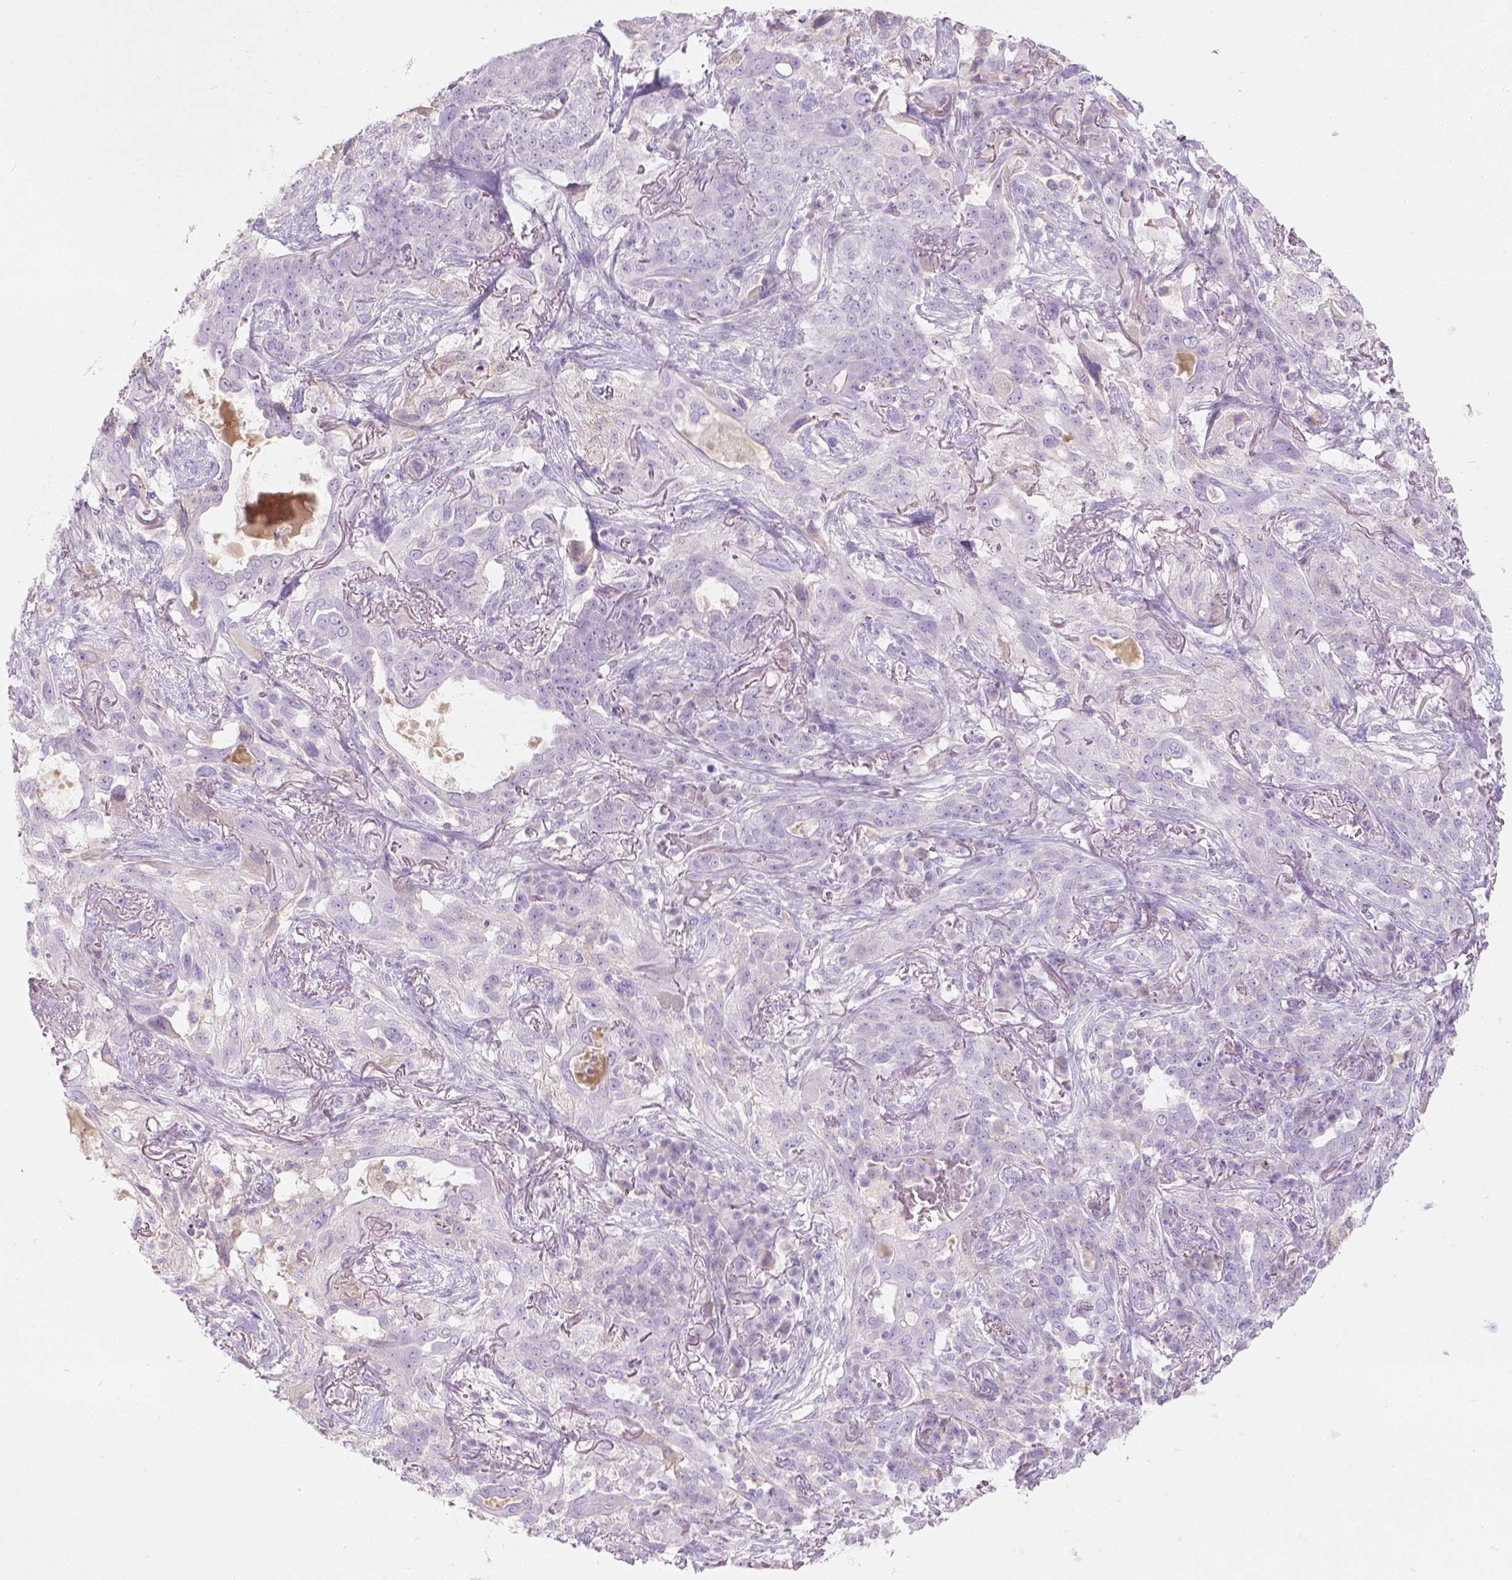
{"staining": {"intensity": "negative", "quantity": "none", "location": "none"}, "tissue": "lung cancer", "cell_type": "Tumor cells", "image_type": "cancer", "snomed": [{"axis": "morphology", "description": "Squamous cell carcinoma, NOS"}, {"axis": "topography", "description": "Lung"}], "caption": "Squamous cell carcinoma (lung) was stained to show a protein in brown. There is no significant positivity in tumor cells.", "gene": "GAL3ST2", "patient": {"sex": "female", "age": 70}}